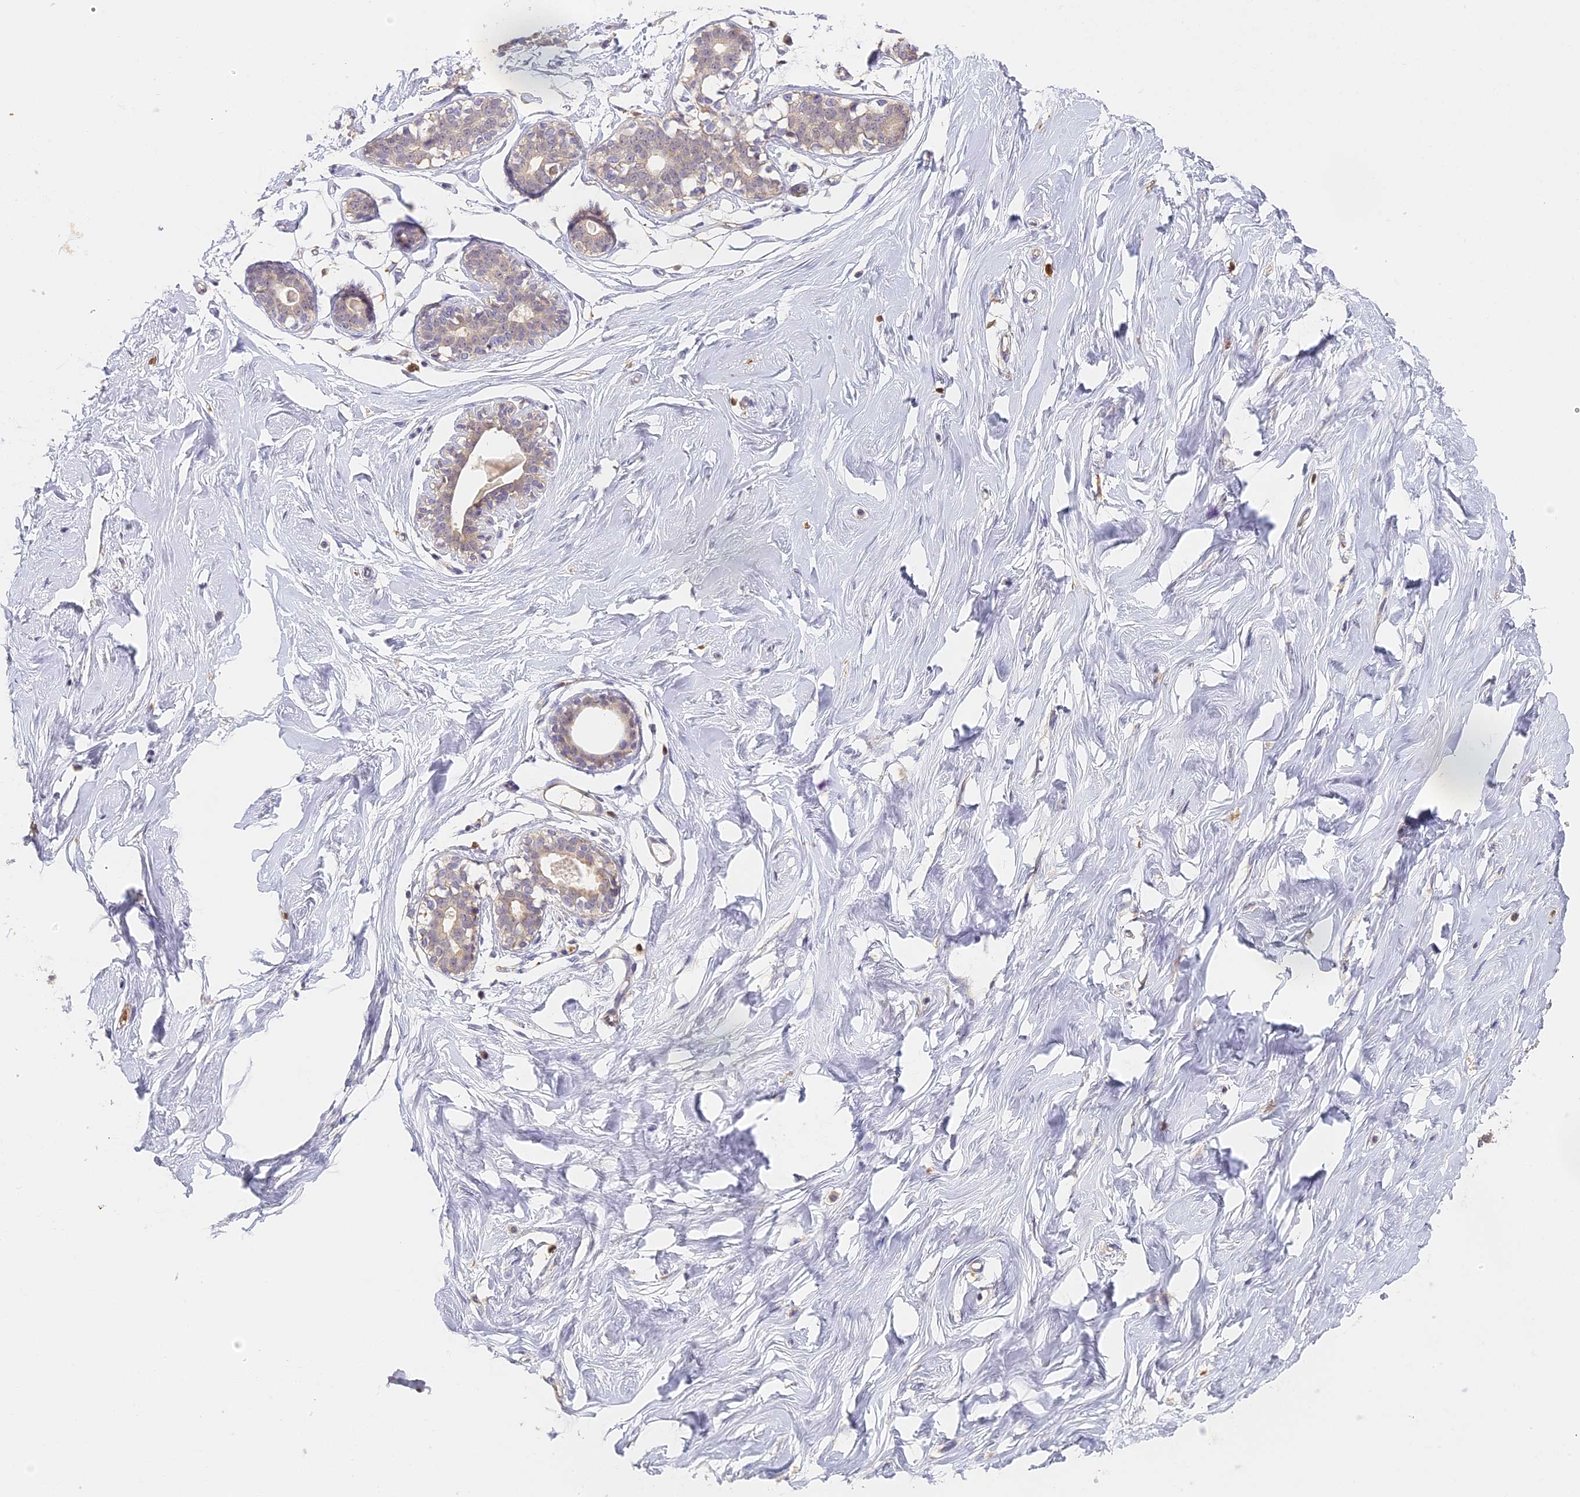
{"staining": {"intensity": "negative", "quantity": "none", "location": "none"}, "tissue": "breast", "cell_type": "Adipocytes", "image_type": "normal", "snomed": [{"axis": "morphology", "description": "Normal tissue, NOS"}, {"axis": "morphology", "description": "Adenoma, NOS"}, {"axis": "topography", "description": "Breast"}], "caption": "Immunohistochemistry of normal breast demonstrates no positivity in adipocytes. The staining is performed using DAB brown chromogen with nuclei counter-stained in using hematoxylin.", "gene": "NCF4", "patient": {"sex": "female", "age": 23}}